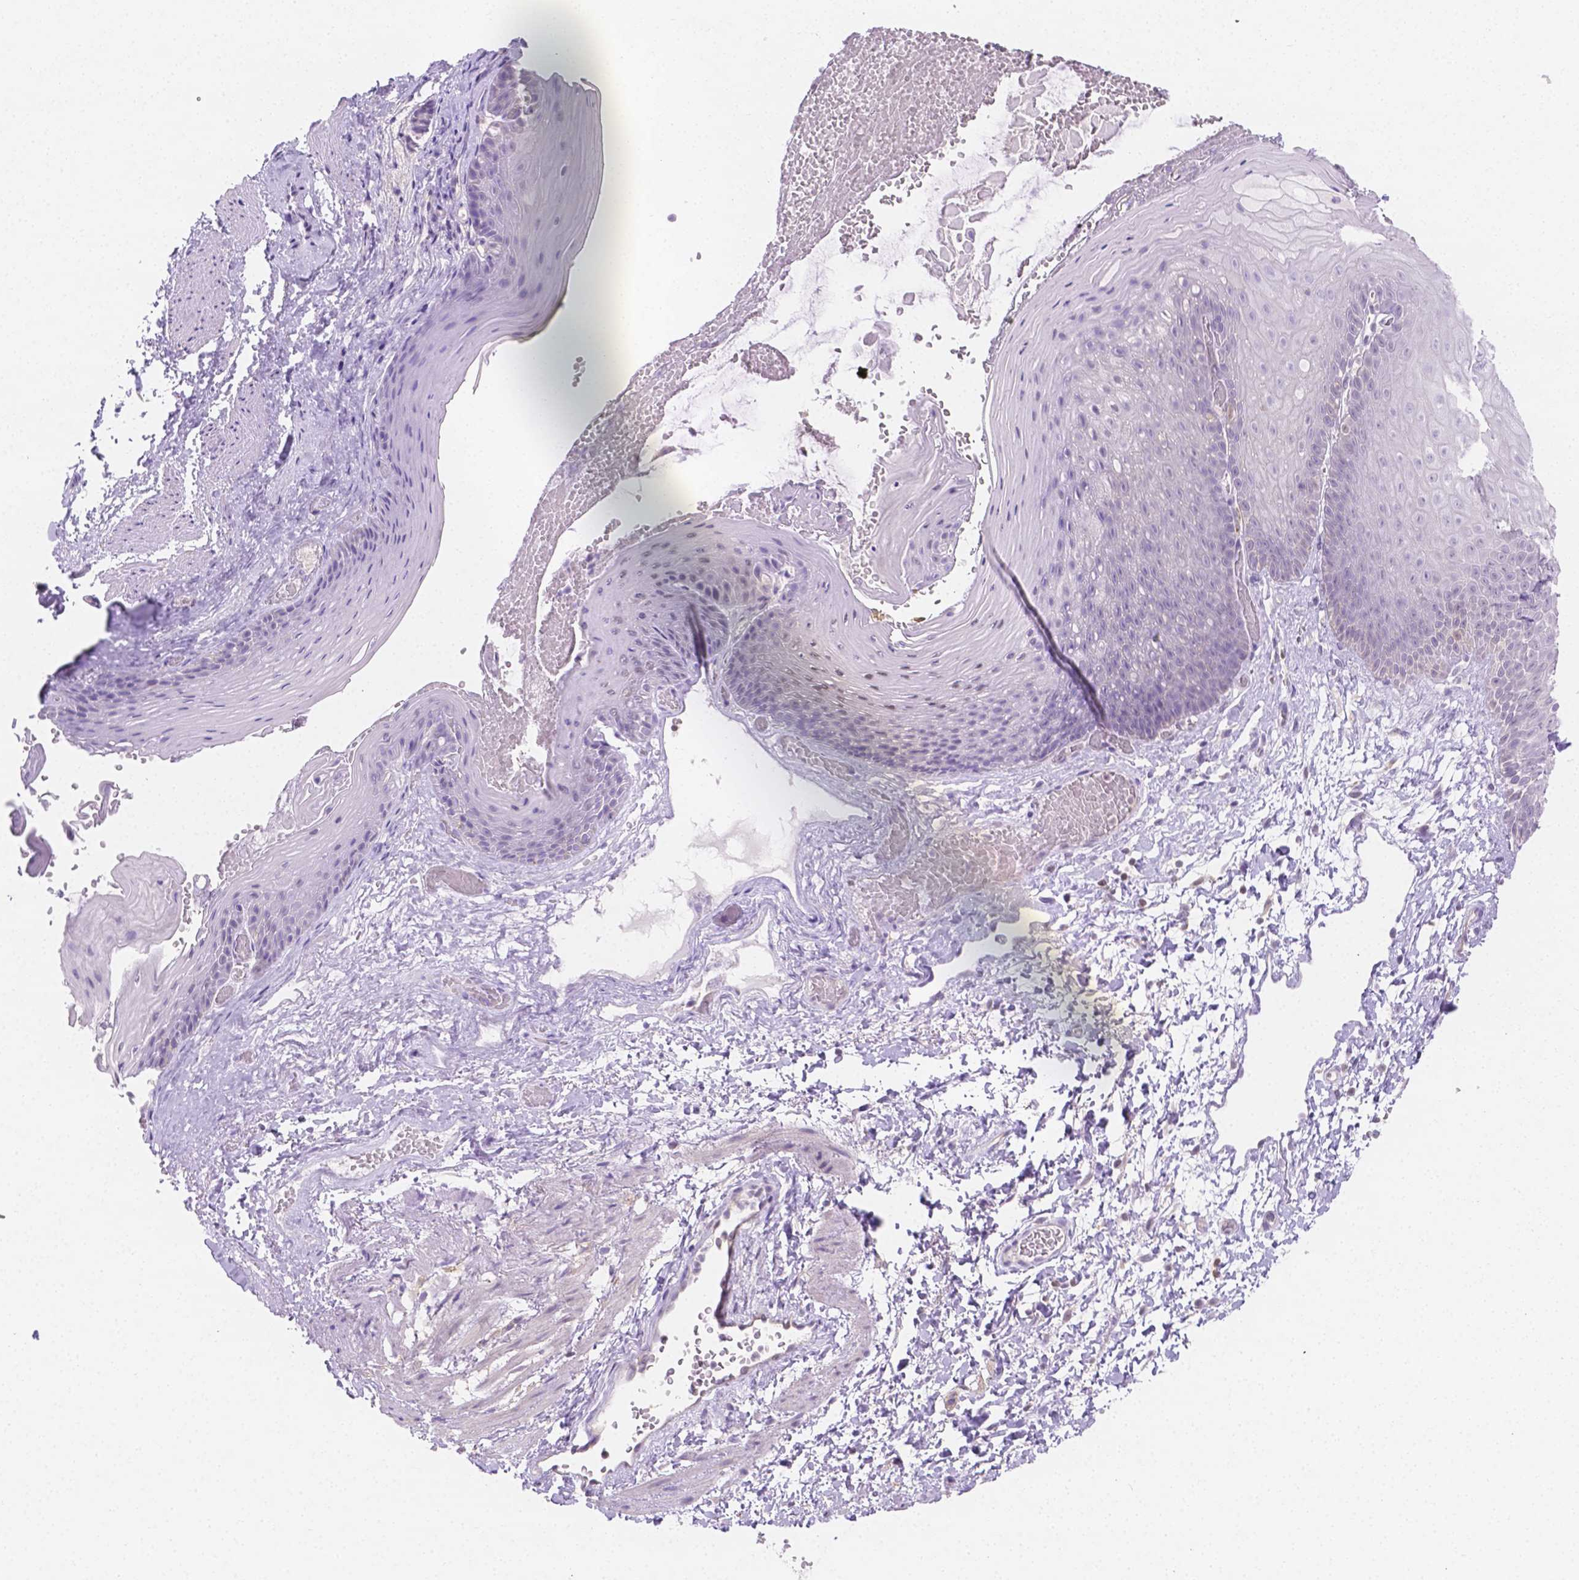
{"staining": {"intensity": "negative", "quantity": "none", "location": "none"}, "tissue": "skin", "cell_type": "Epidermal cells", "image_type": "normal", "snomed": [{"axis": "morphology", "description": "Normal tissue, NOS"}, {"axis": "topography", "description": "Anal"}], "caption": "Skin stained for a protein using IHC shows no staining epidermal cells.", "gene": "SGTB", "patient": {"sex": "male", "age": 53}}